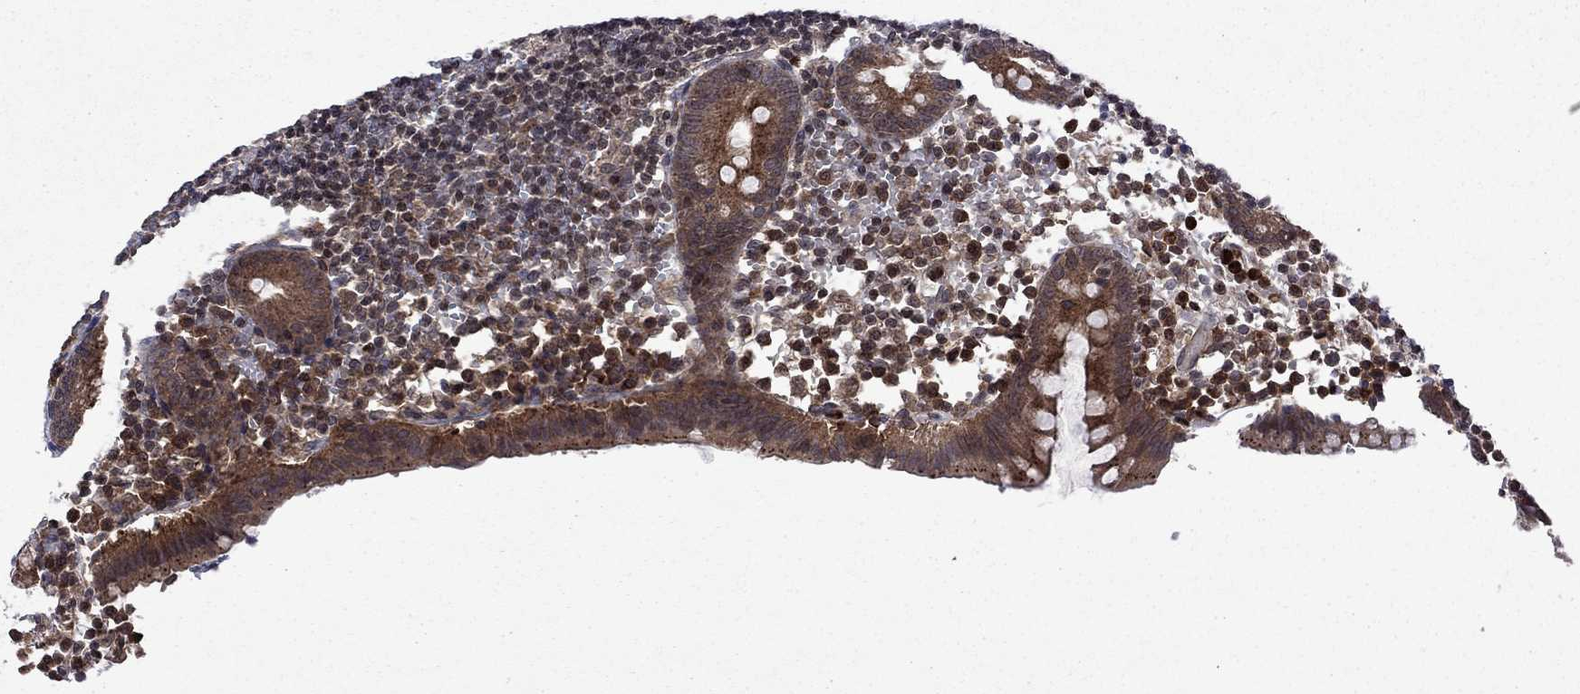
{"staining": {"intensity": "moderate", "quantity": "25%-75%", "location": "cytoplasmic/membranous"}, "tissue": "appendix", "cell_type": "Glandular cells", "image_type": "normal", "snomed": [{"axis": "morphology", "description": "Normal tissue, NOS"}, {"axis": "topography", "description": "Appendix"}], "caption": "Protein expression analysis of benign human appendix reveals moderate cytoplasmic/membranous staining in about 25%-75% of glandular cells.", "gene": "TMEM33", "patient": {"sex": "female", "age": 40}}